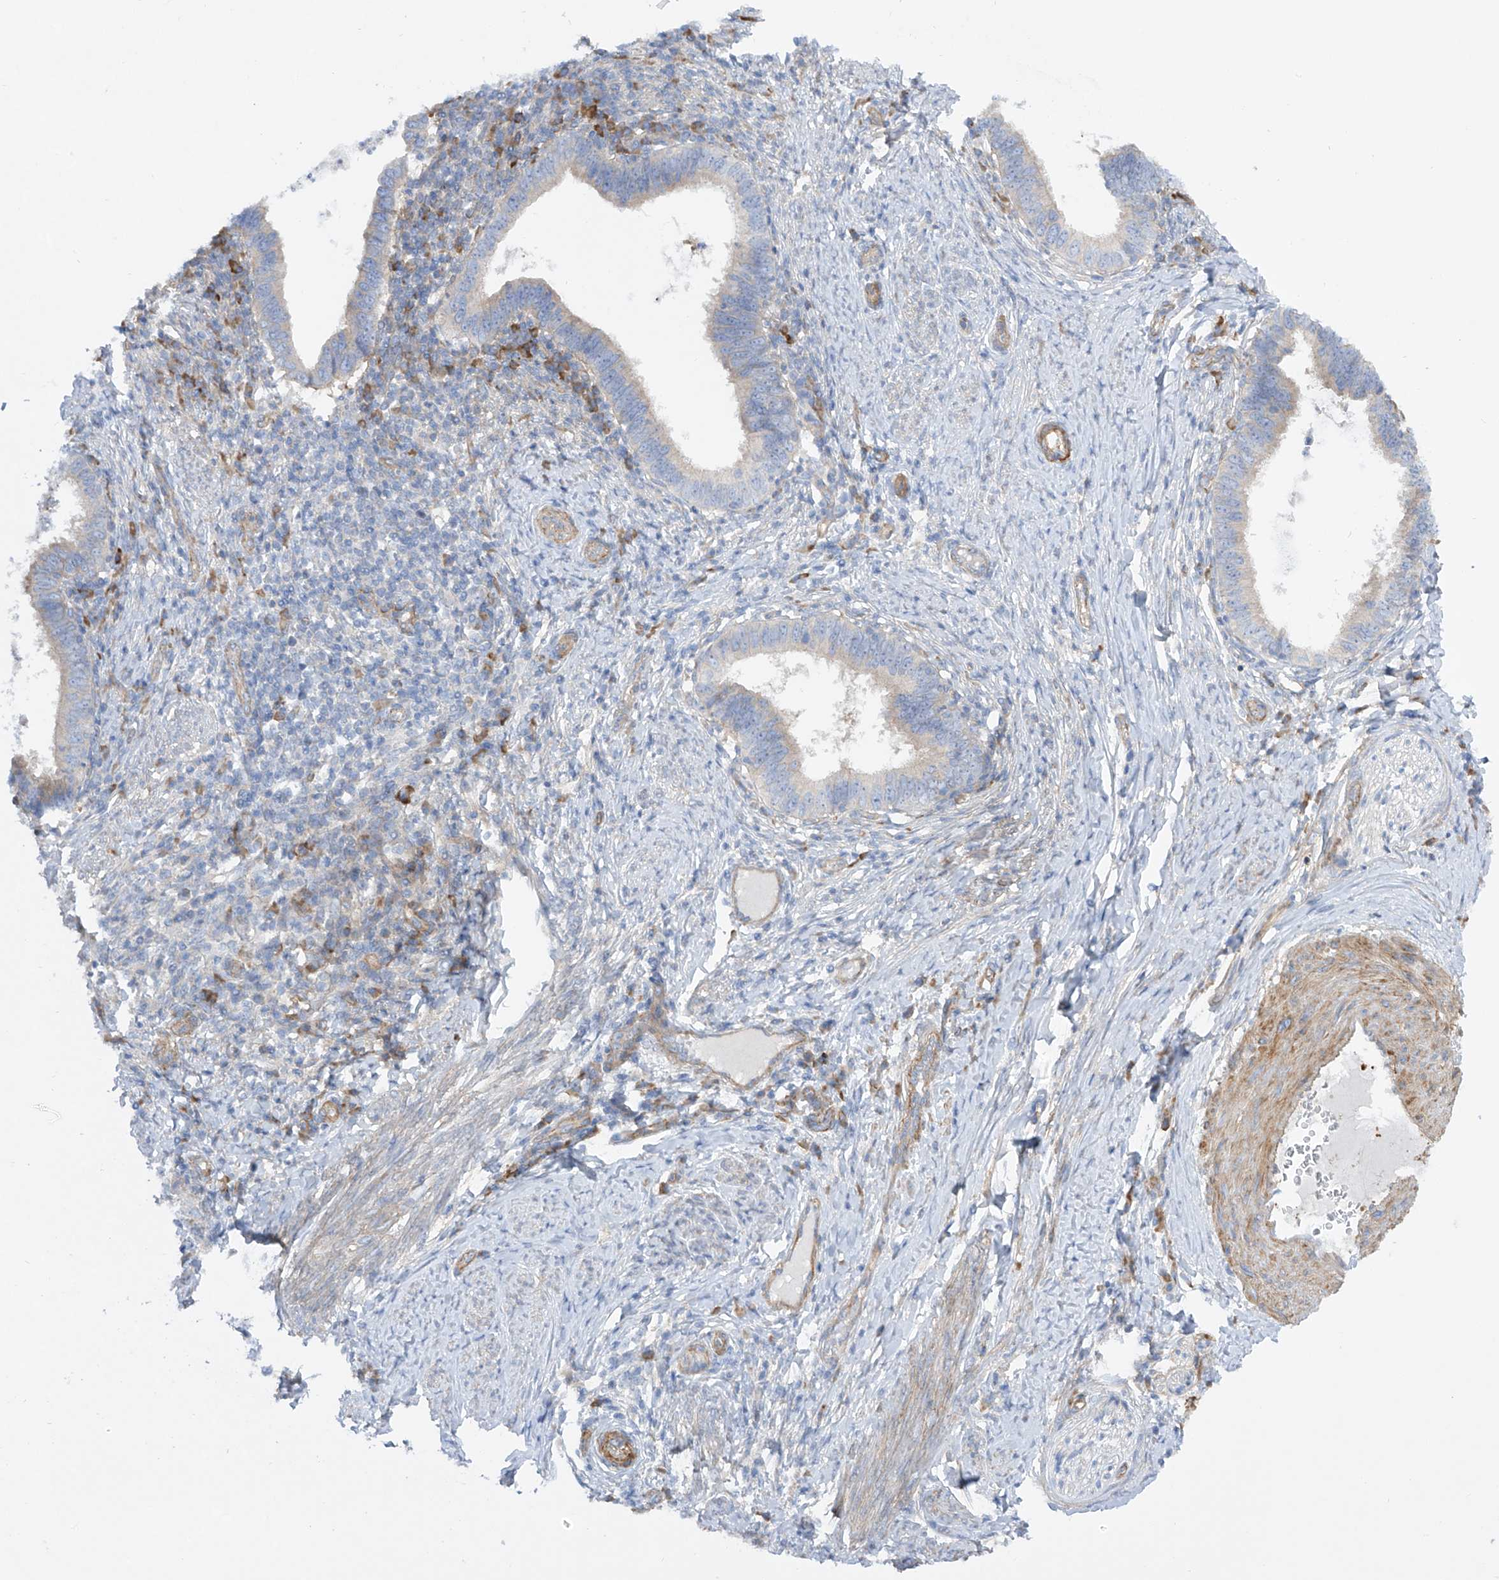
{"staining": {"intensity": "negative", "quantity": "none", "location": "none"}, "tissue": "cervical cancer", "cell_type": "Tumor cells", "image_type": "cancer", "snomed": [{"axis": "morphology", "description": "Adenocarcinoma, NOS"}, {"axis": "topography", "description": "Cervix"}], "caption": "DAB immunohistochemical staining of adenocarcinoma (cervical) reveals no significant expression in tumor cells. (DAB (3,3'-diaminobenzidine) immunohistochemistry (IHC) with hematoxylin counter stain).", "gene": "LCA5", "patient": {"sex": "female", "age": 36}}